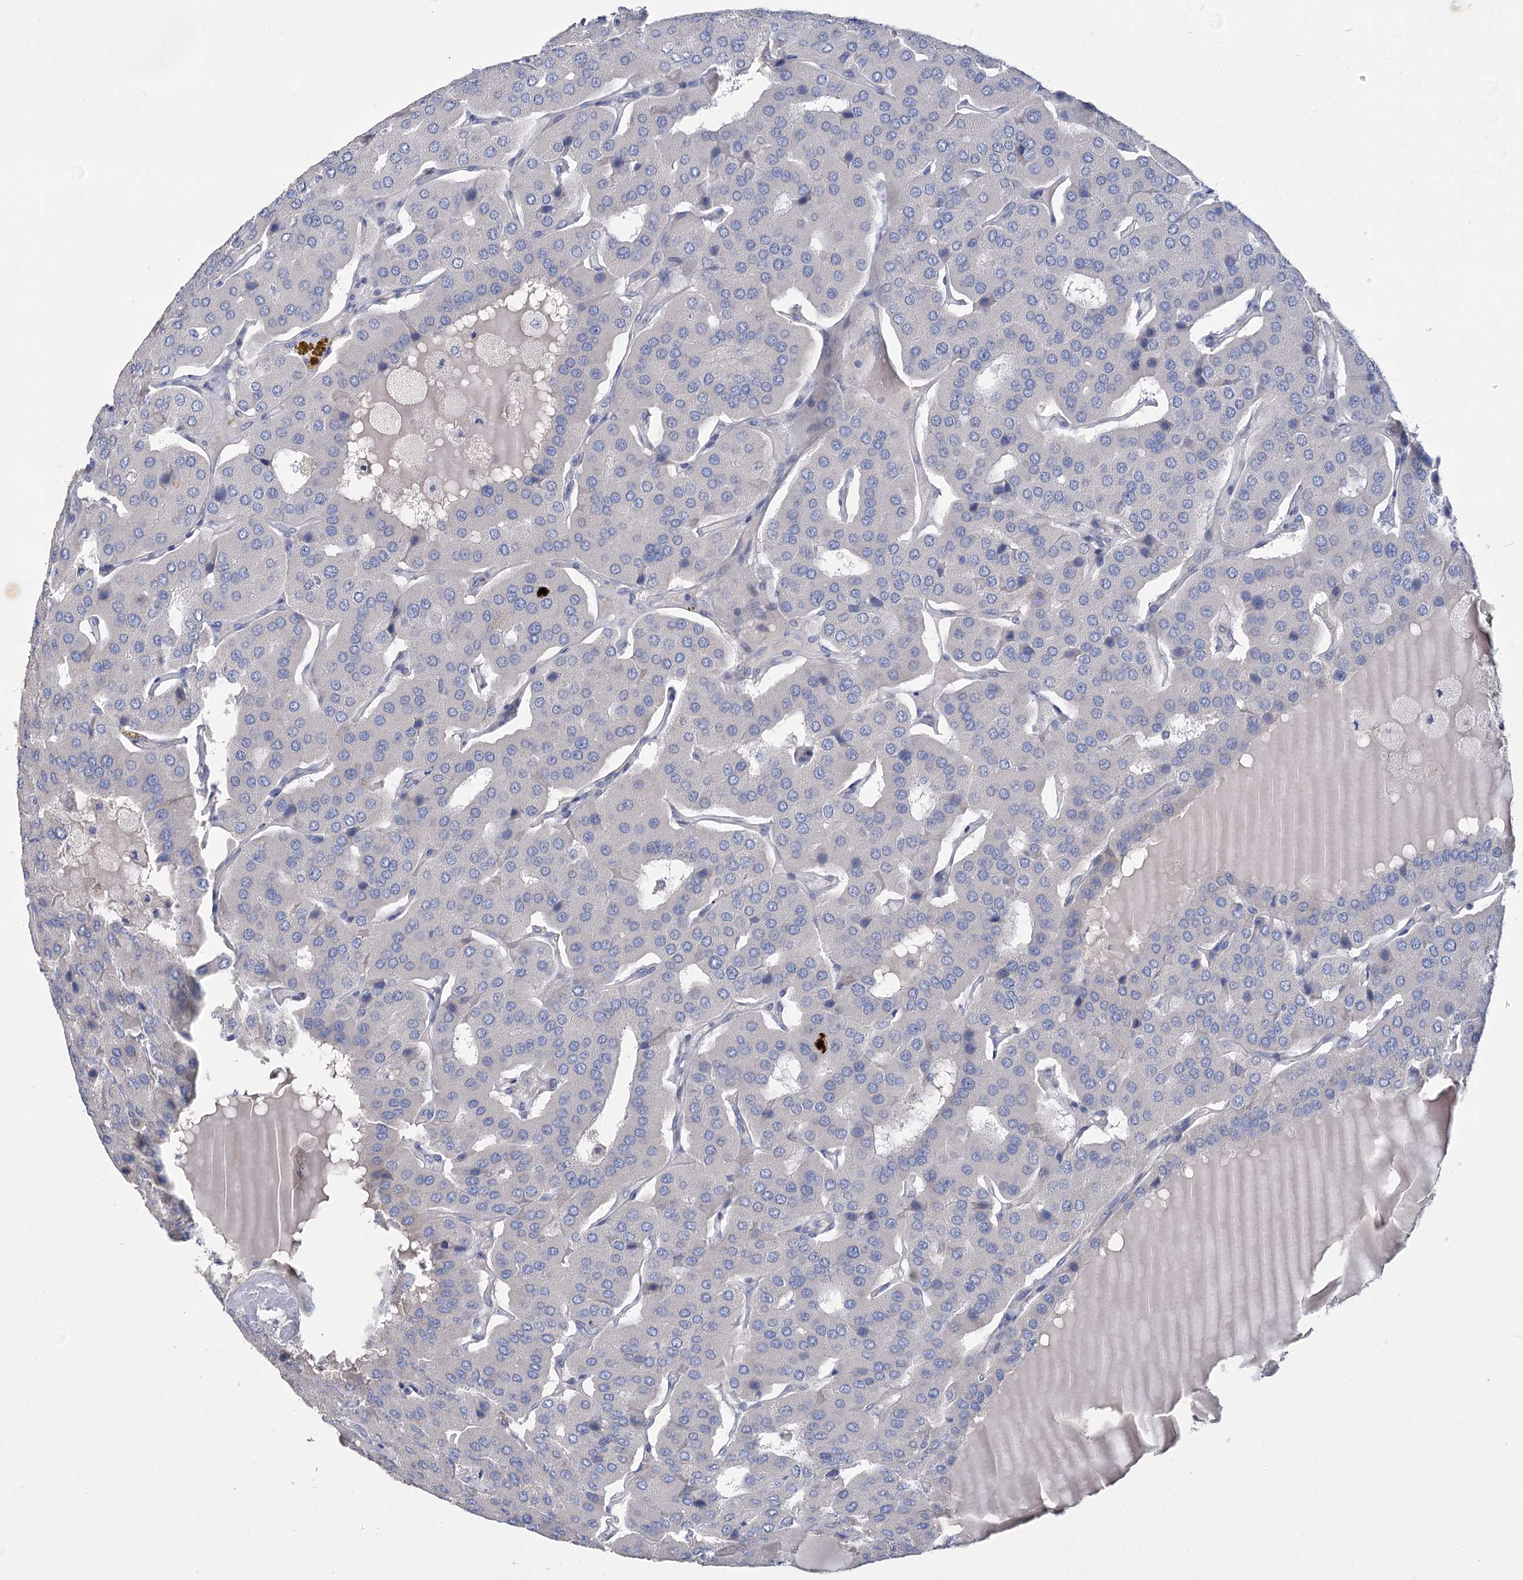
{"staining": {"intensity": "negative", "quantity": "none", "location": "none"}, "tissue": "parathyroid gland", "cell_type": "Glandular cells", "image_type": "normal", "snomed": [{"axis": "morphology", "description": "Normal tissue, NOS"}, {"axis": "morphology", "description": "Adenoma, NOS"}, {"axis": "topography", "description": "Parathyroid gland"}], "caption": "Immunohistochemistry (IHC) micrograph of unremarkable parathyroid gland stained for a protein (brown), which exhibits no staining in glandular cells. Brightfield microscopy of immunohistochemistry stained with DAB (3,3'-diaminobenzidine) (brown) and hematoxylin (blue), captured at high magnification.", "gene": "SLC9A3", "patient": {"sex": "female", "age": 86}}